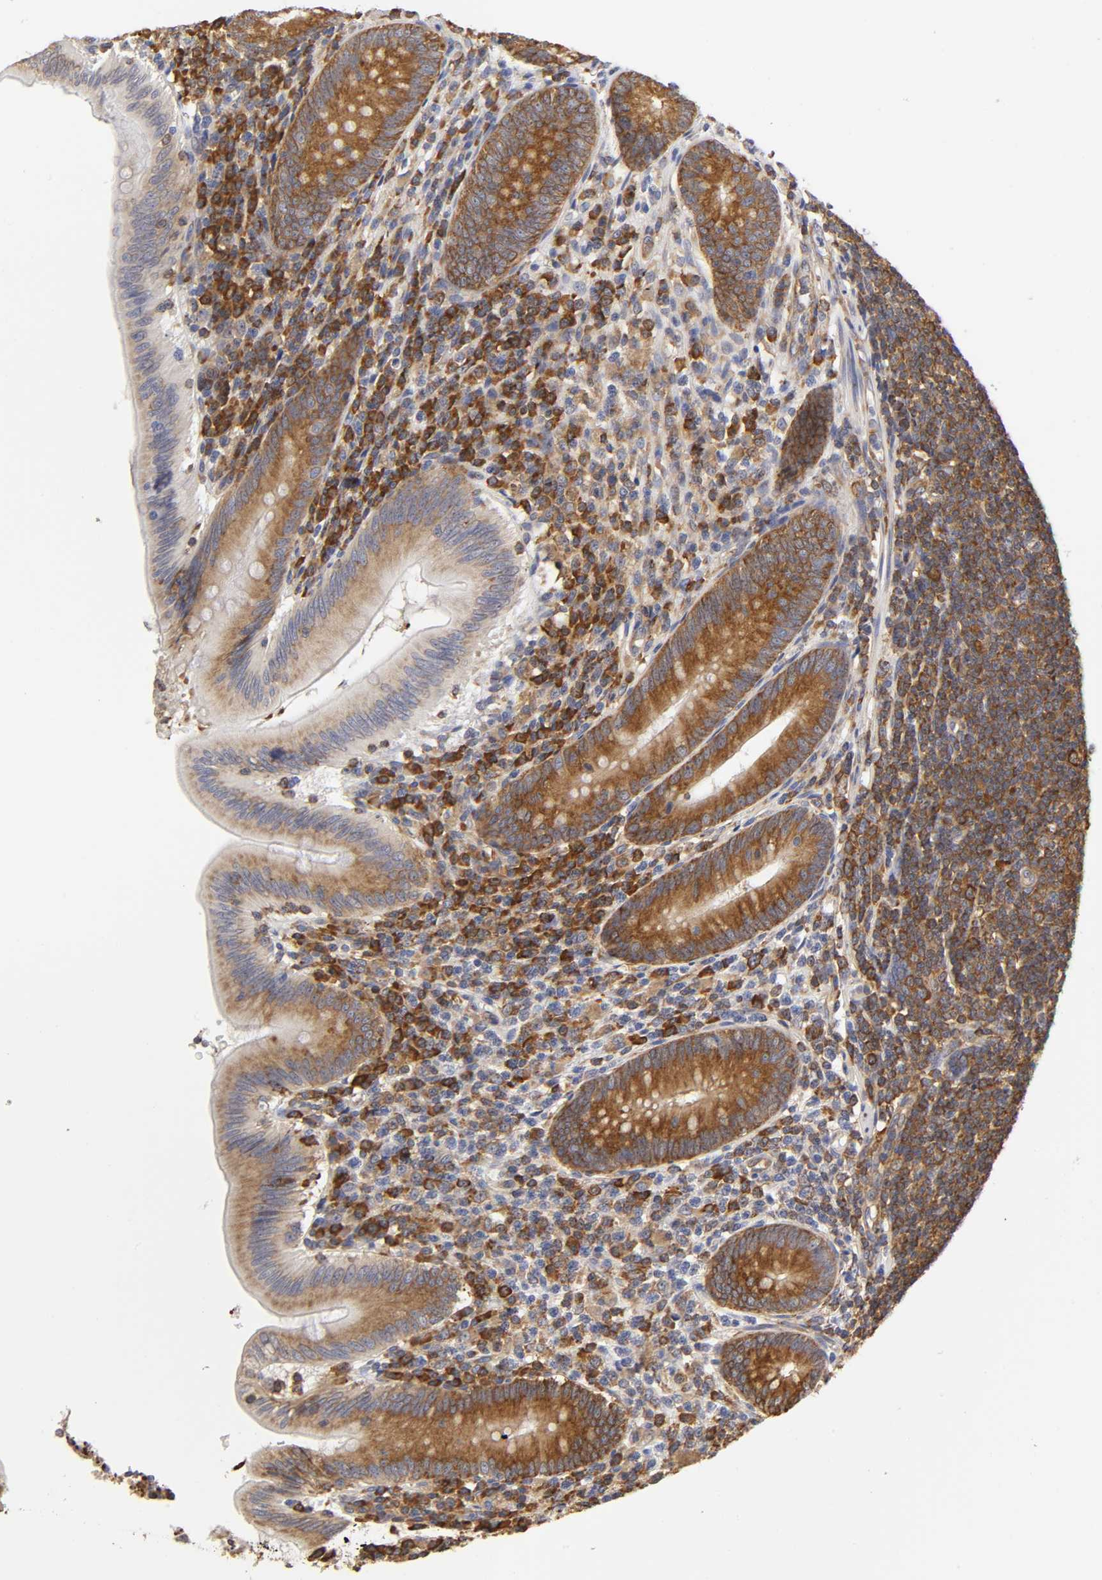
{"staining": {"intensity": "strong", "quantity": ">75%", "location": "cytoplasmic/membranous"}, "tissue": "appendix", "cell_type": "Glandular cells", "image_type": "normal", "snomed": [{"axis": "morphology", "description": "Normal tissue, NOS"}, {"axis": "morphology", "description": "Inflammation, NOS"}, {"axis": "topography", "description": "Appendix"}], "caption": "A brown stain labels strong cytoplasmic/membranous expression of a protein in glandular cells of benign human appendix.", "gene": "RPL14", "patient": {"sex": "male", "age": 46}}